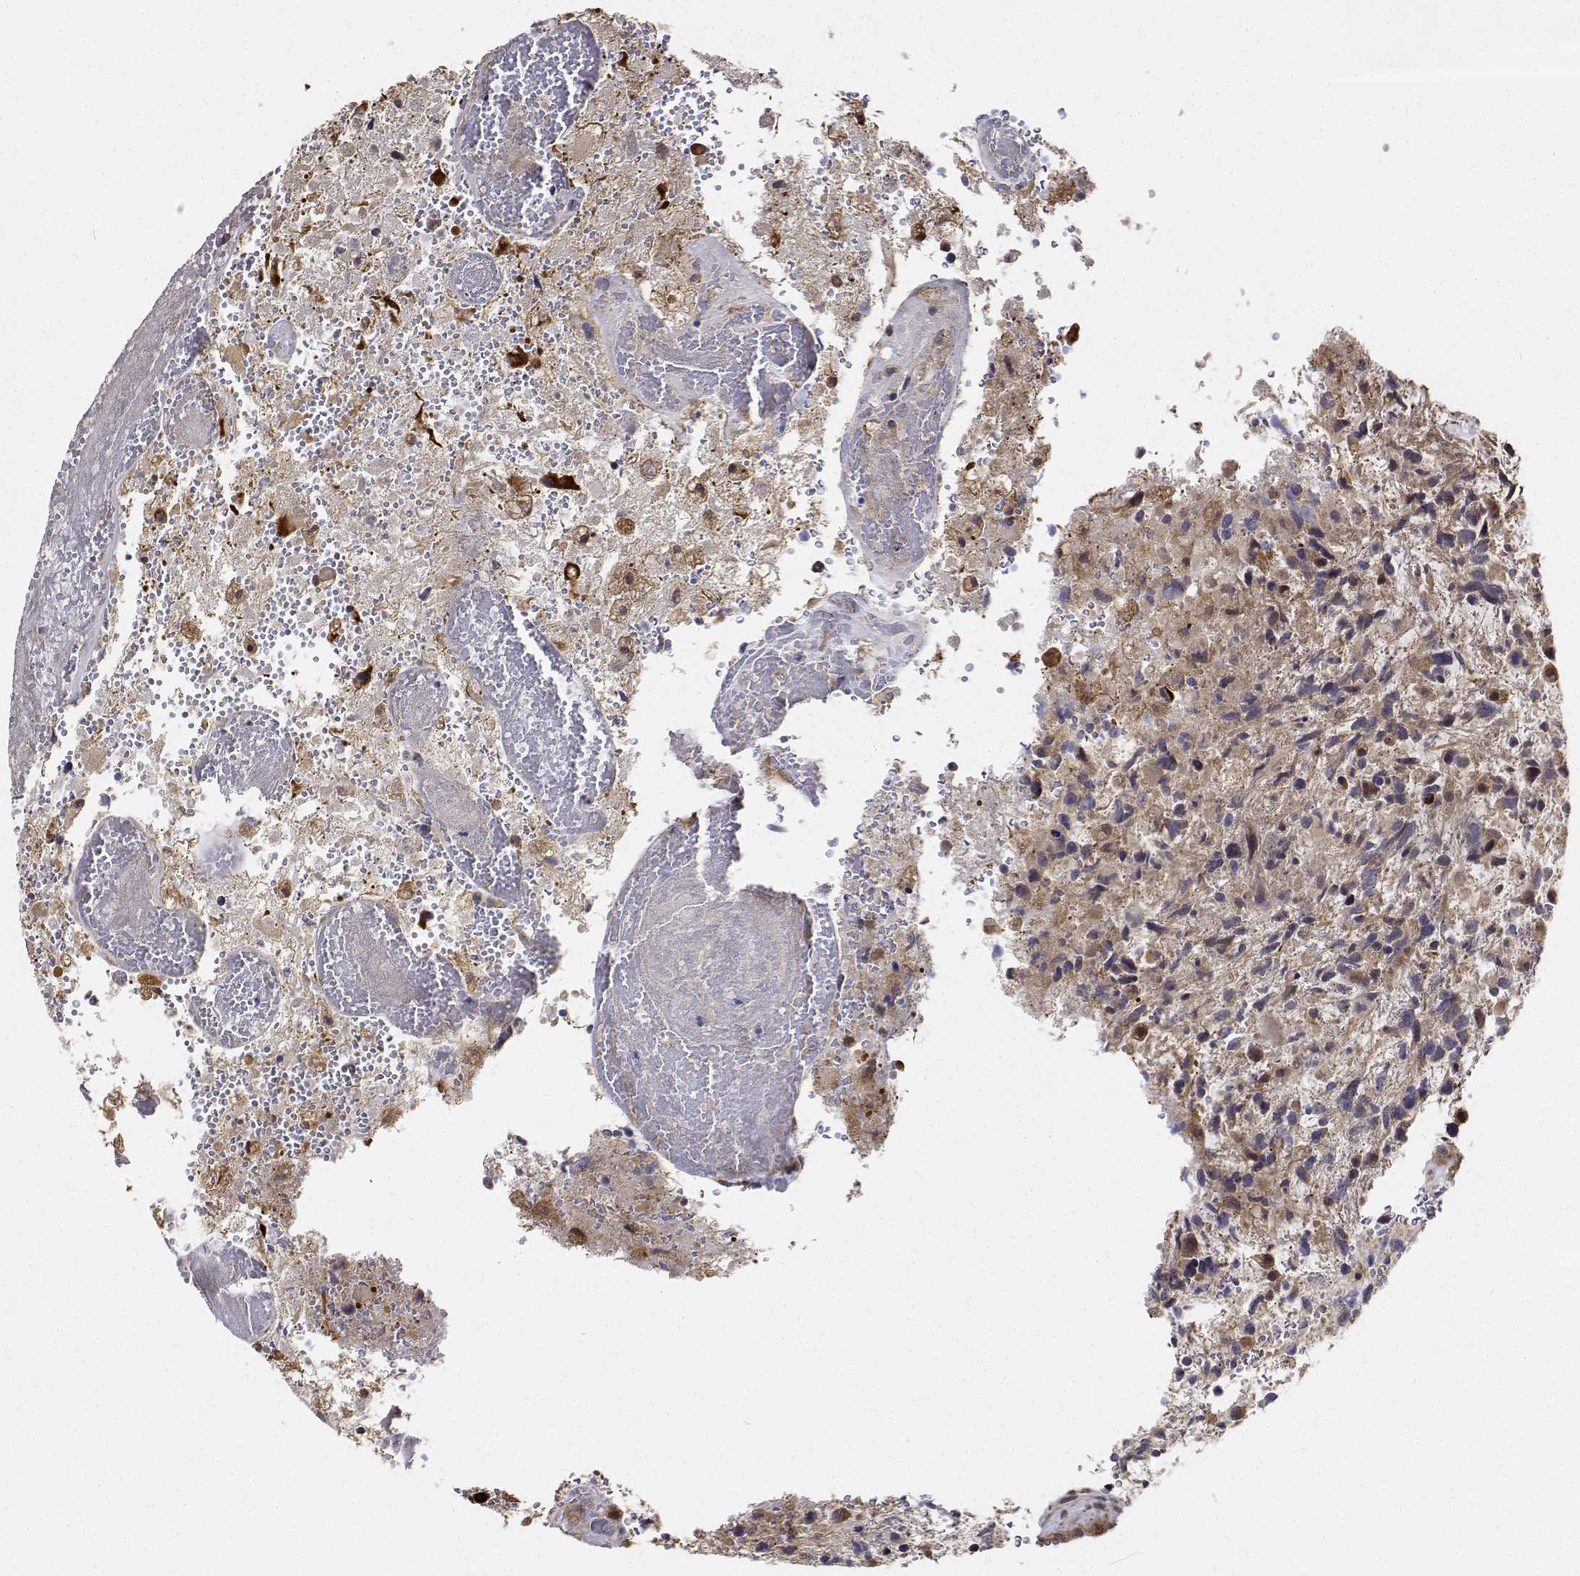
{"staining": {"intensity": "negative", "quantity": "none", "location": "none"}, "tissue": "glioma", "cell_type": "Tumor cells", "image_type": "cancer", "snomed": [{"axis": "morphology", "description": "Glioma, malignant, High grade"}, {"axis": "topography", "description": "Brain"}], "caption": "Immunohistochemical staining of glioma displays no significant expression in tumor cells.", "gene": "PCID2", "patient": {"sex": "female", "age": 71}}